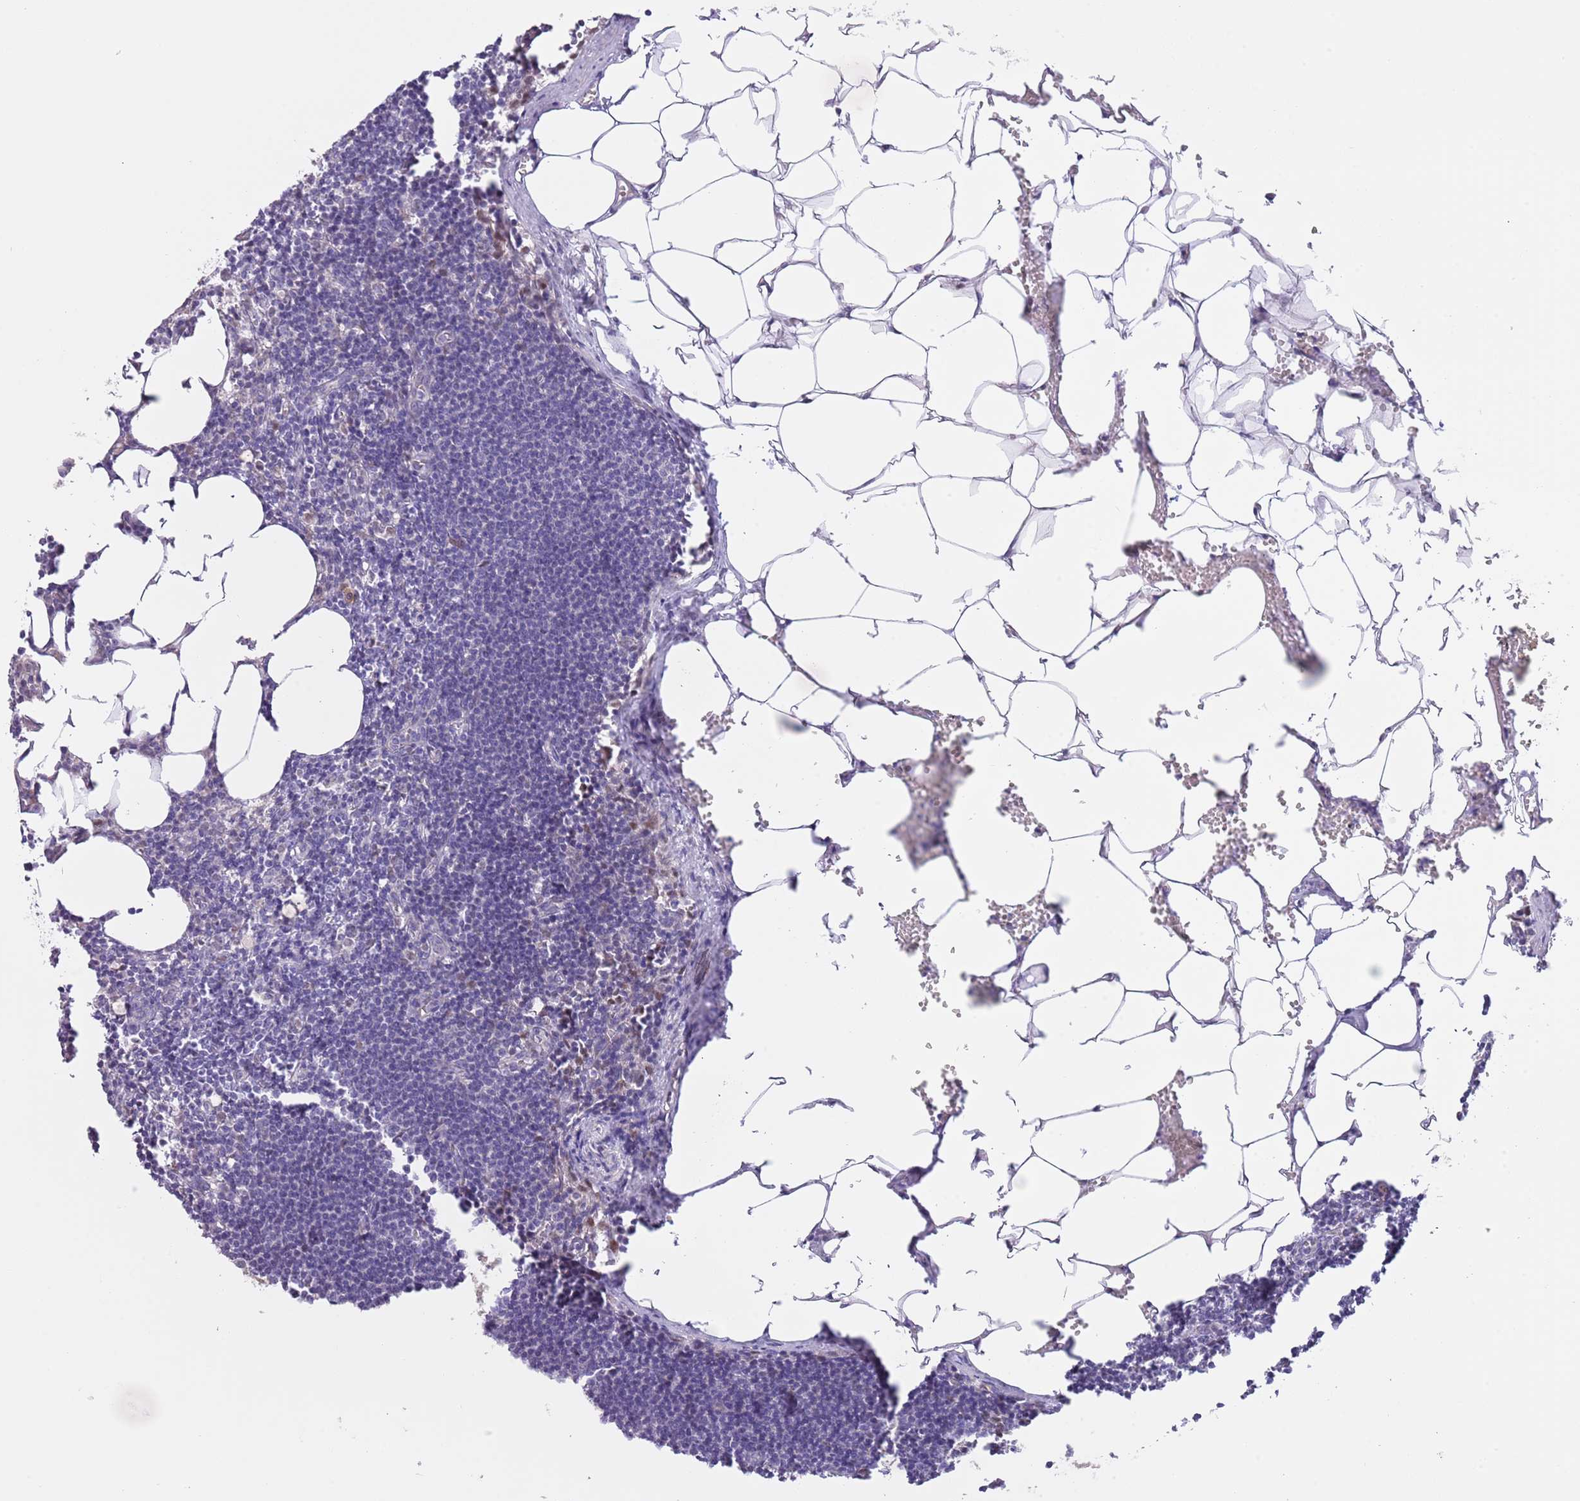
{"staining": {"intensity": "negative", "quantity": "none", "location": "none"}, "tissue": "lymph node", "cell_type": "Germinal center cells", "image_type": "normal", "snomed": [{"axis": "morphology", "description": "Normal tissue, NOS"}, {"axis": "topography", "description": "Lymph node"}], "caption": "Lymph node stained for a protein using IHC displays no positivity germinal center cells.", "gene": "AP1S2", "patient": {"sex": "female", "age": 30}}